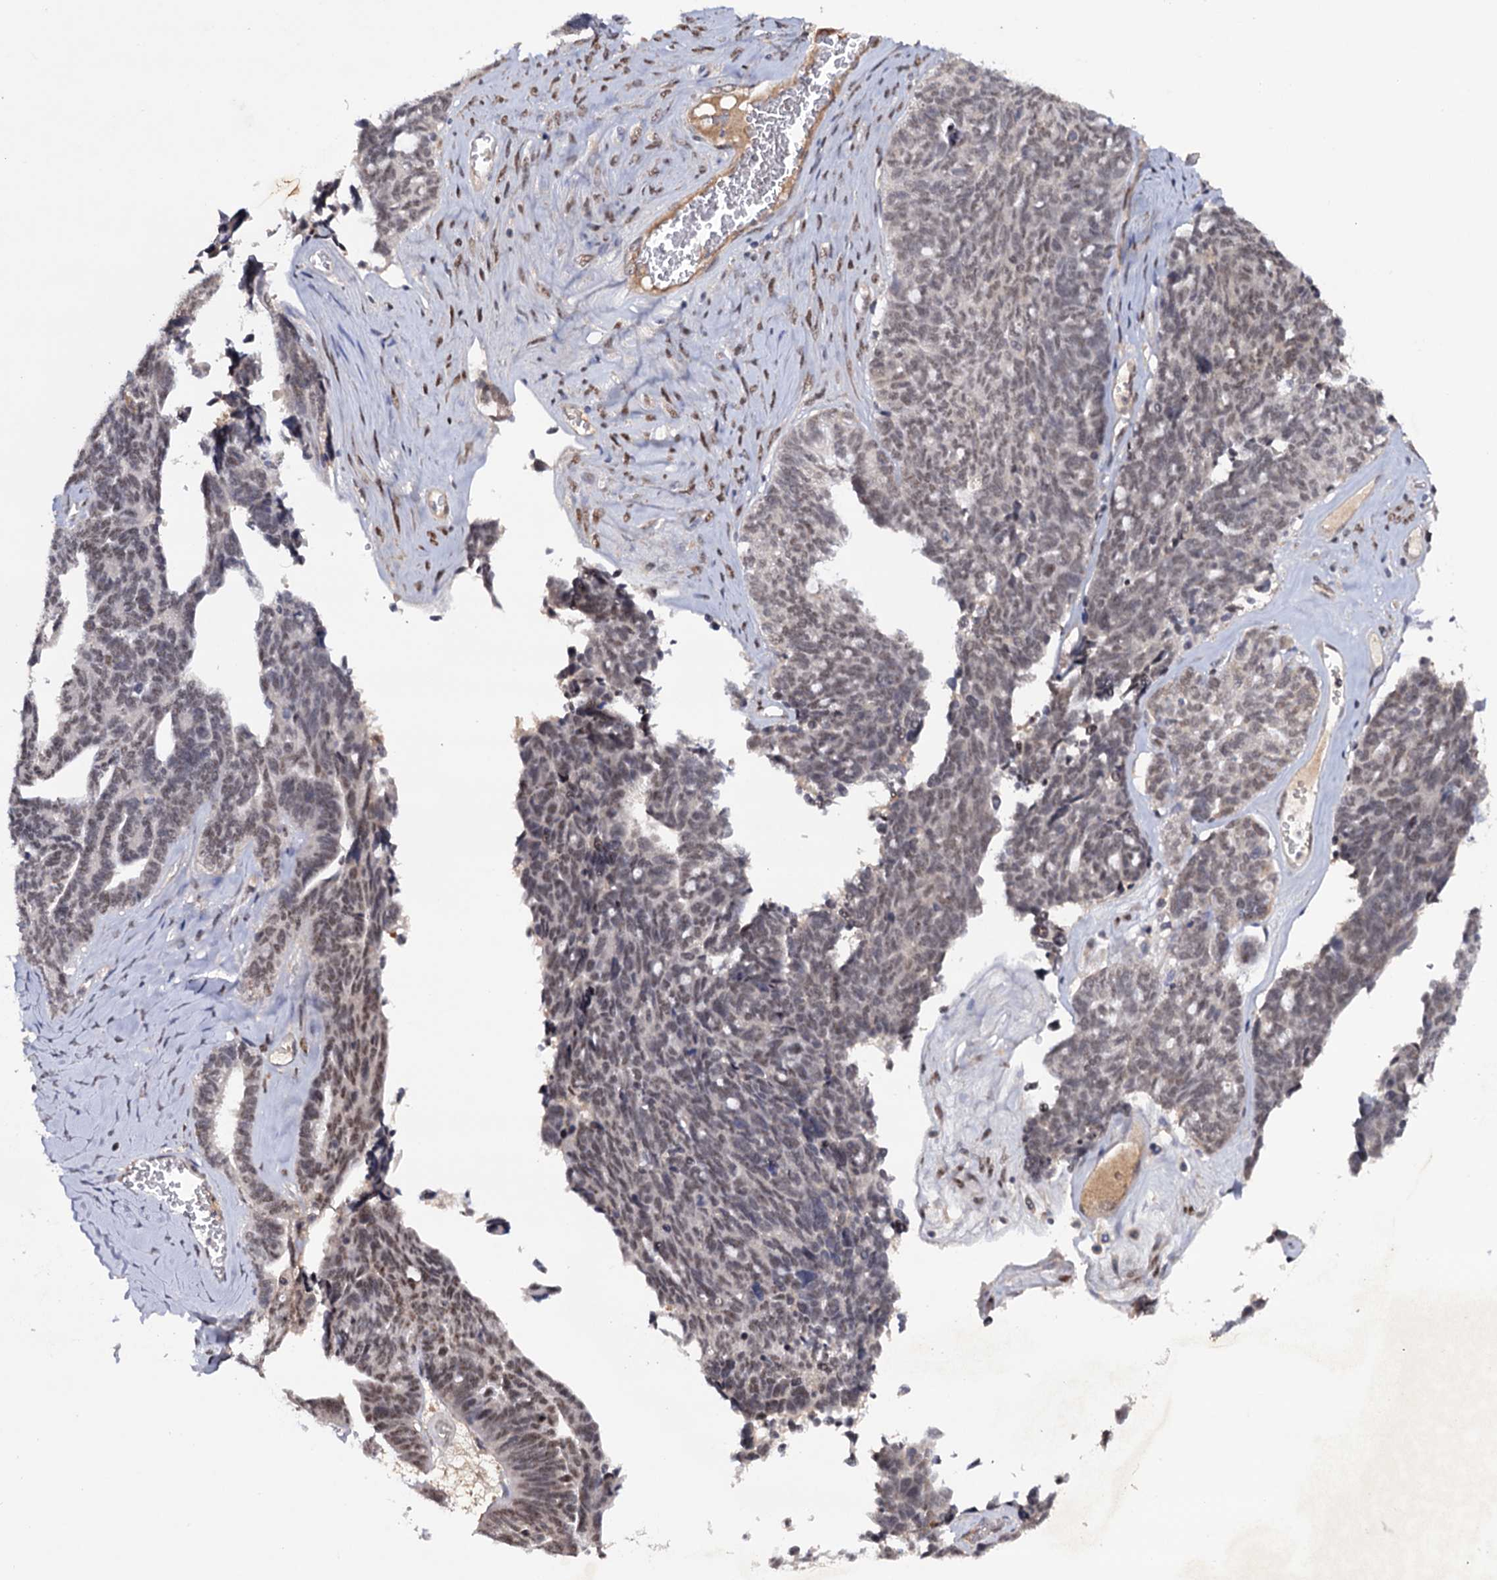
{"staining": {"intensity": "weak", "quantity": "<25%", "location": "nuclear"}, "tissue": "ovarian cancer", "cell_type": "Tumor cells", "image_type": "cancer", "snomed": [{"axis": "morphology", "description": "Cystadenocarcinoma, serous, NOS"}, {"axis": "topography", "description": "Ovary"}], "caption": "IHC micrograph of ovarian serous cystadenocarcinoma stained for a protein (brown), which reveals no staining in tumor cells.", "gene": "TBC1D12", "patient": {"sex": "female", "age": 79}}